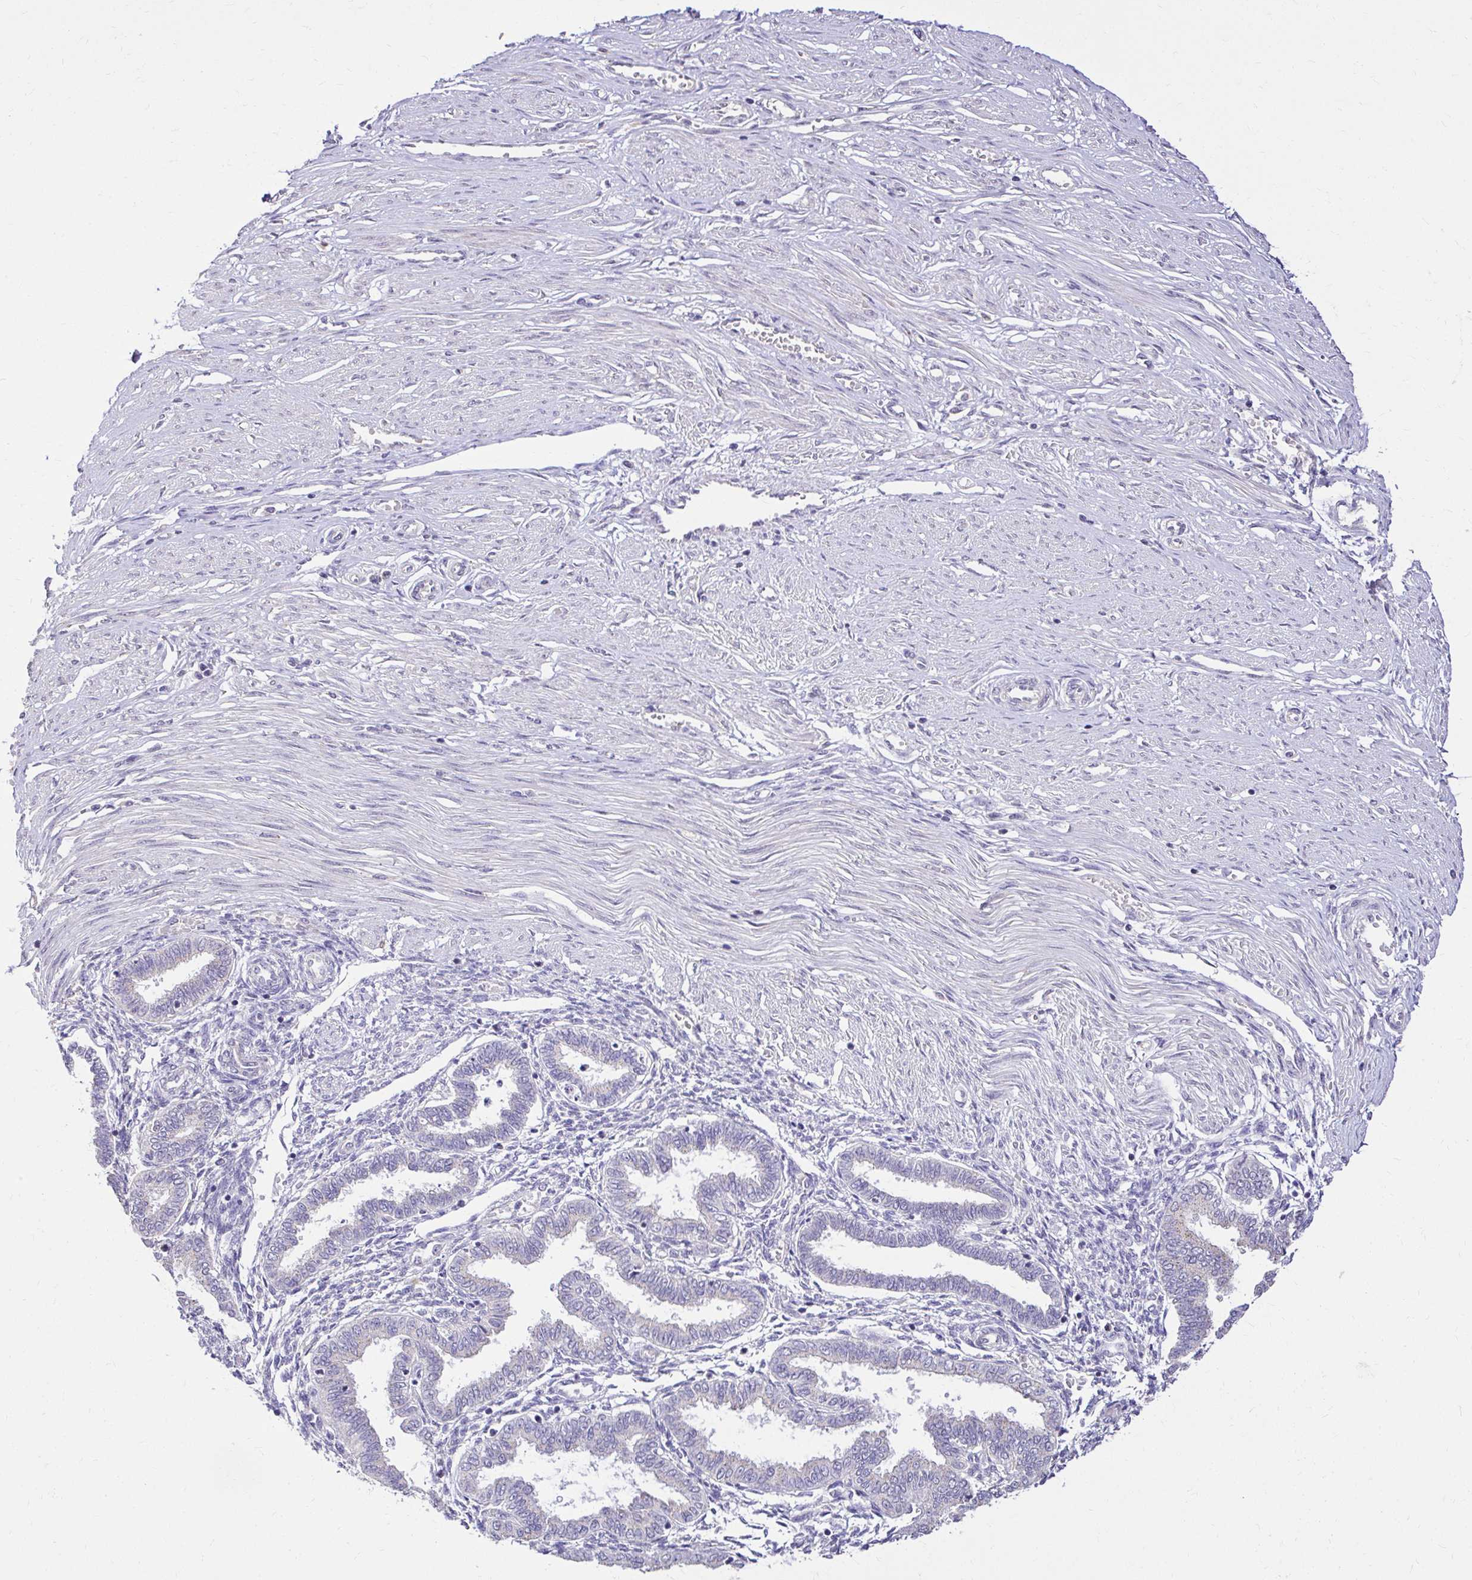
{"staining": {"intensity": "negative", "quantity": "none", "location": "none"}, "tissue": "endometrium", "cell_type": "Cells in endometrial stroma", "image_type": "normal", "snomed": [{"axis": "morphology", "description": "Normal tissue, NOS"}, {"axis": "topography", "description": "Endometrium"}], "caption": "IHC of unremarkable human endometrium displays no staining in cells in endometrial stroma.", "gene": "KIAA1210", "patient": {"sex": "female", "age": 33}}